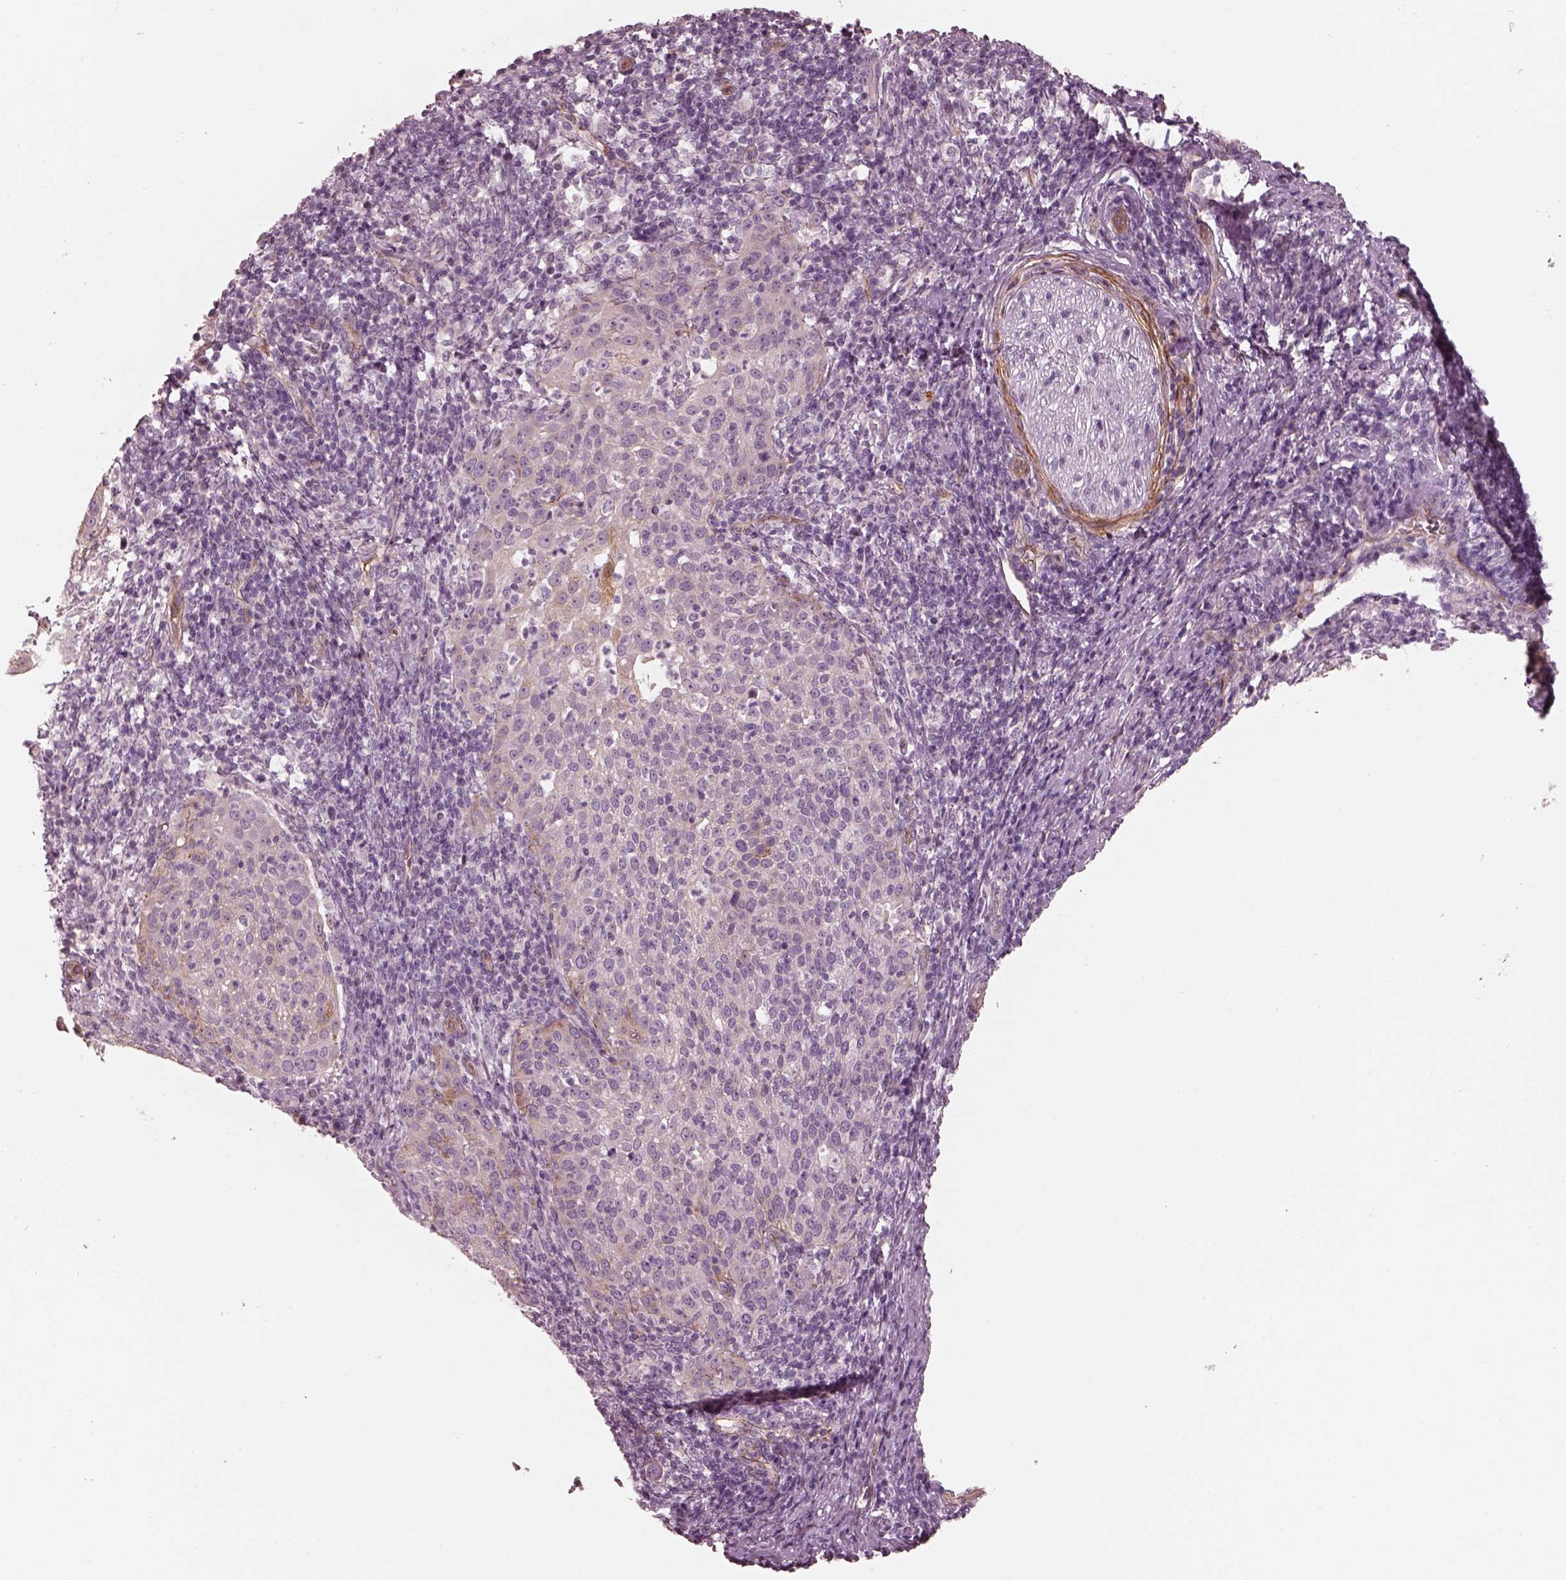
{"staining": {"intensity": "weak", "quantity": "<25%", "location": "cytoplasmic/membranous"}, "tissue": "cervical cancer", "cell_type": "Tumor cells", "image_type": "cancer", "snomed": [{"axis": "morphology", "description": "Squamous cell carcinoma, NOS"}, {"axis": "topography", "description": "Cervix"}], "caption": "Protein analysis of cervical cancer reveals no significant positivity in tumor cells. Nuclei are stained in blue.", "gene": "CRYM", "patient": {"sex": "female", "age": 51}}